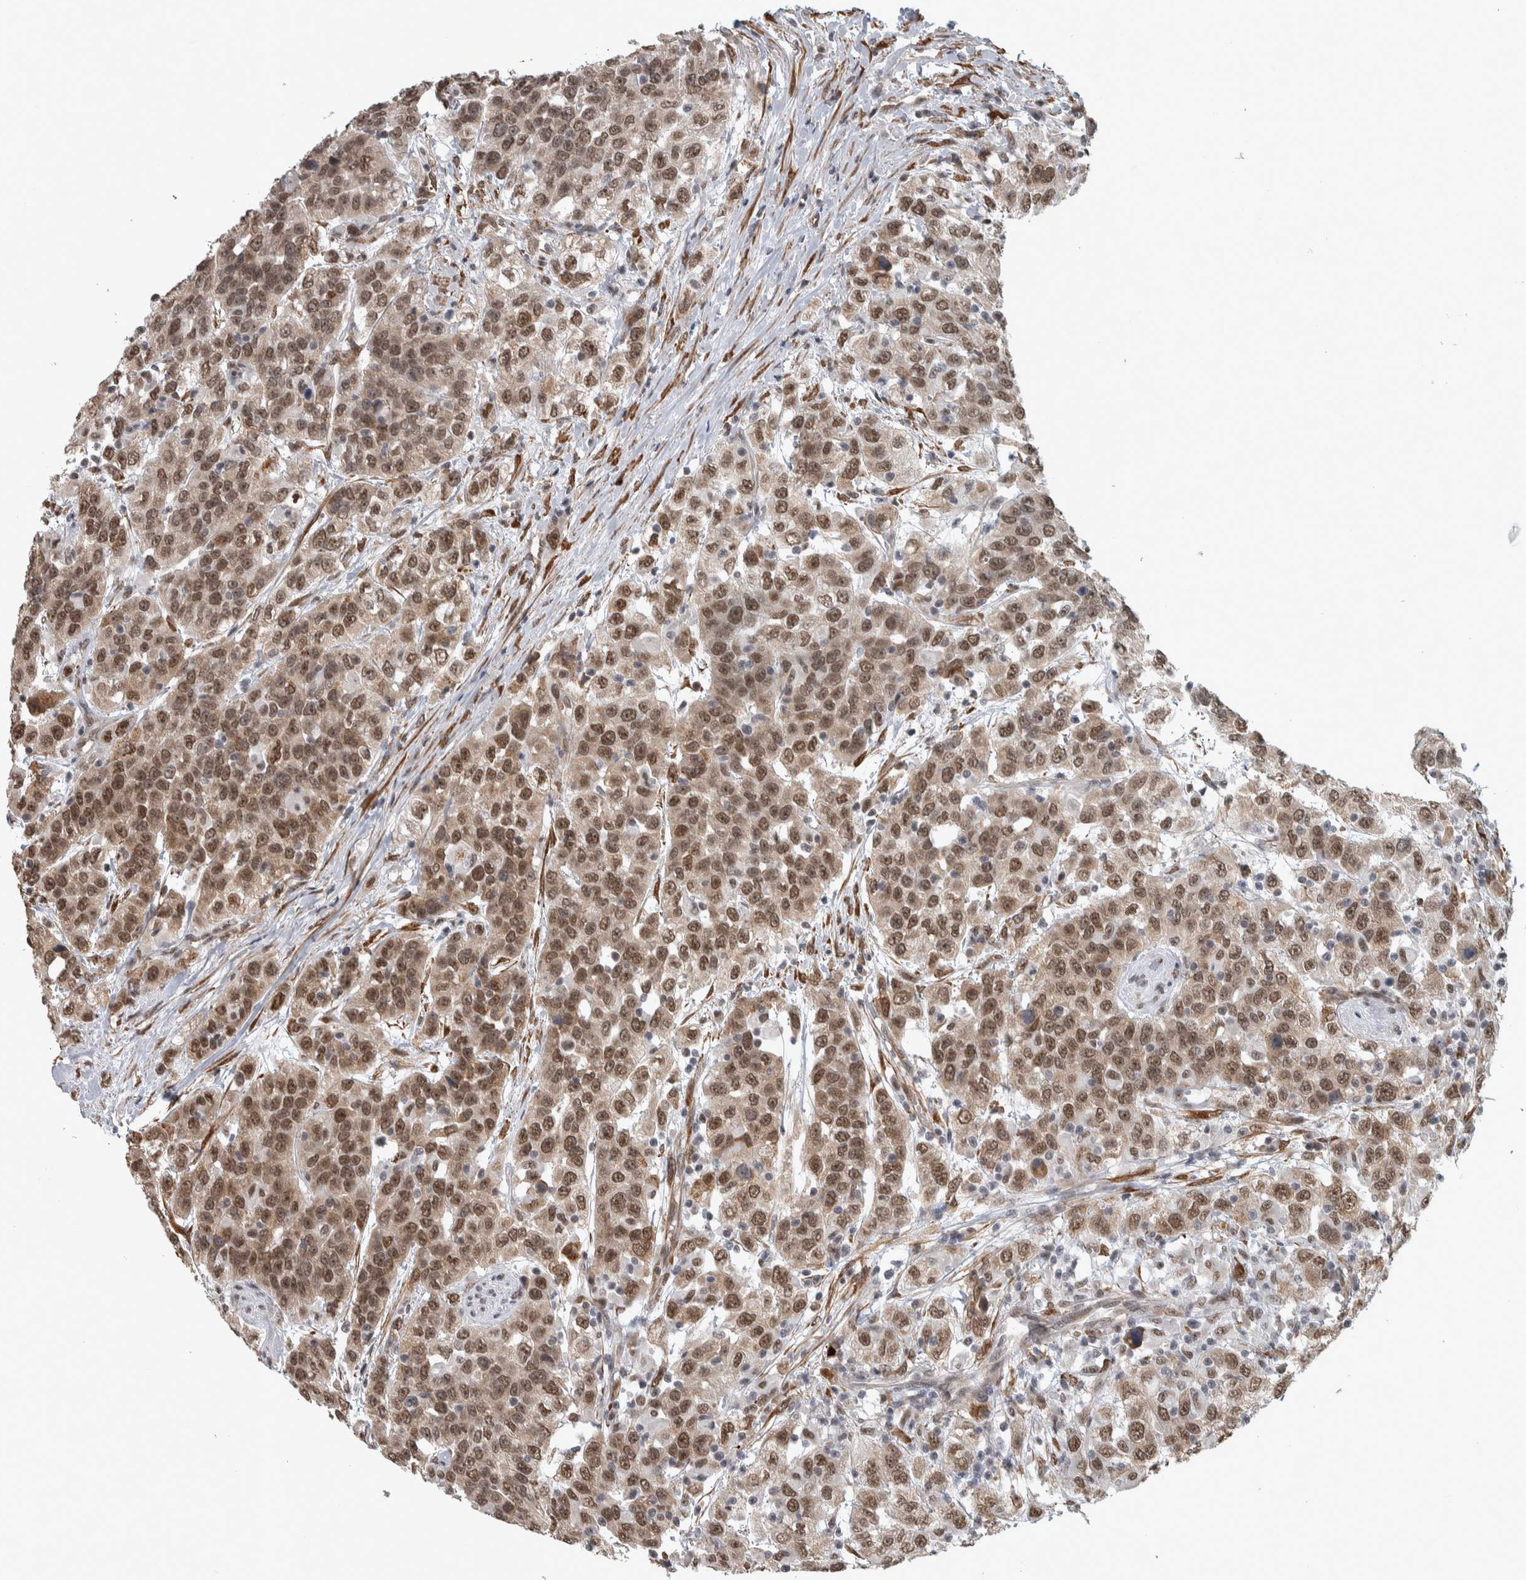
{"staining": {"intensity": "moderate", "quantity": ">75%", "location": "nuclear"}, "tissue": "urothelial cancer", "cell_type": "Tumor cells", "image_type": "cancer", "snomed": [{"axis": "morphology", "description": "Urothelial carcinoma, High grade"}, {"axis": "topography", "description": "Urinary bladder"}], "caption": "Urothelial carcinoma (high-grade) tissue demonstrates moderate nuclear staining in about >75% of tumor cells", "gene": "DDX42", "patient": {"sex": "female", "age": 80}}